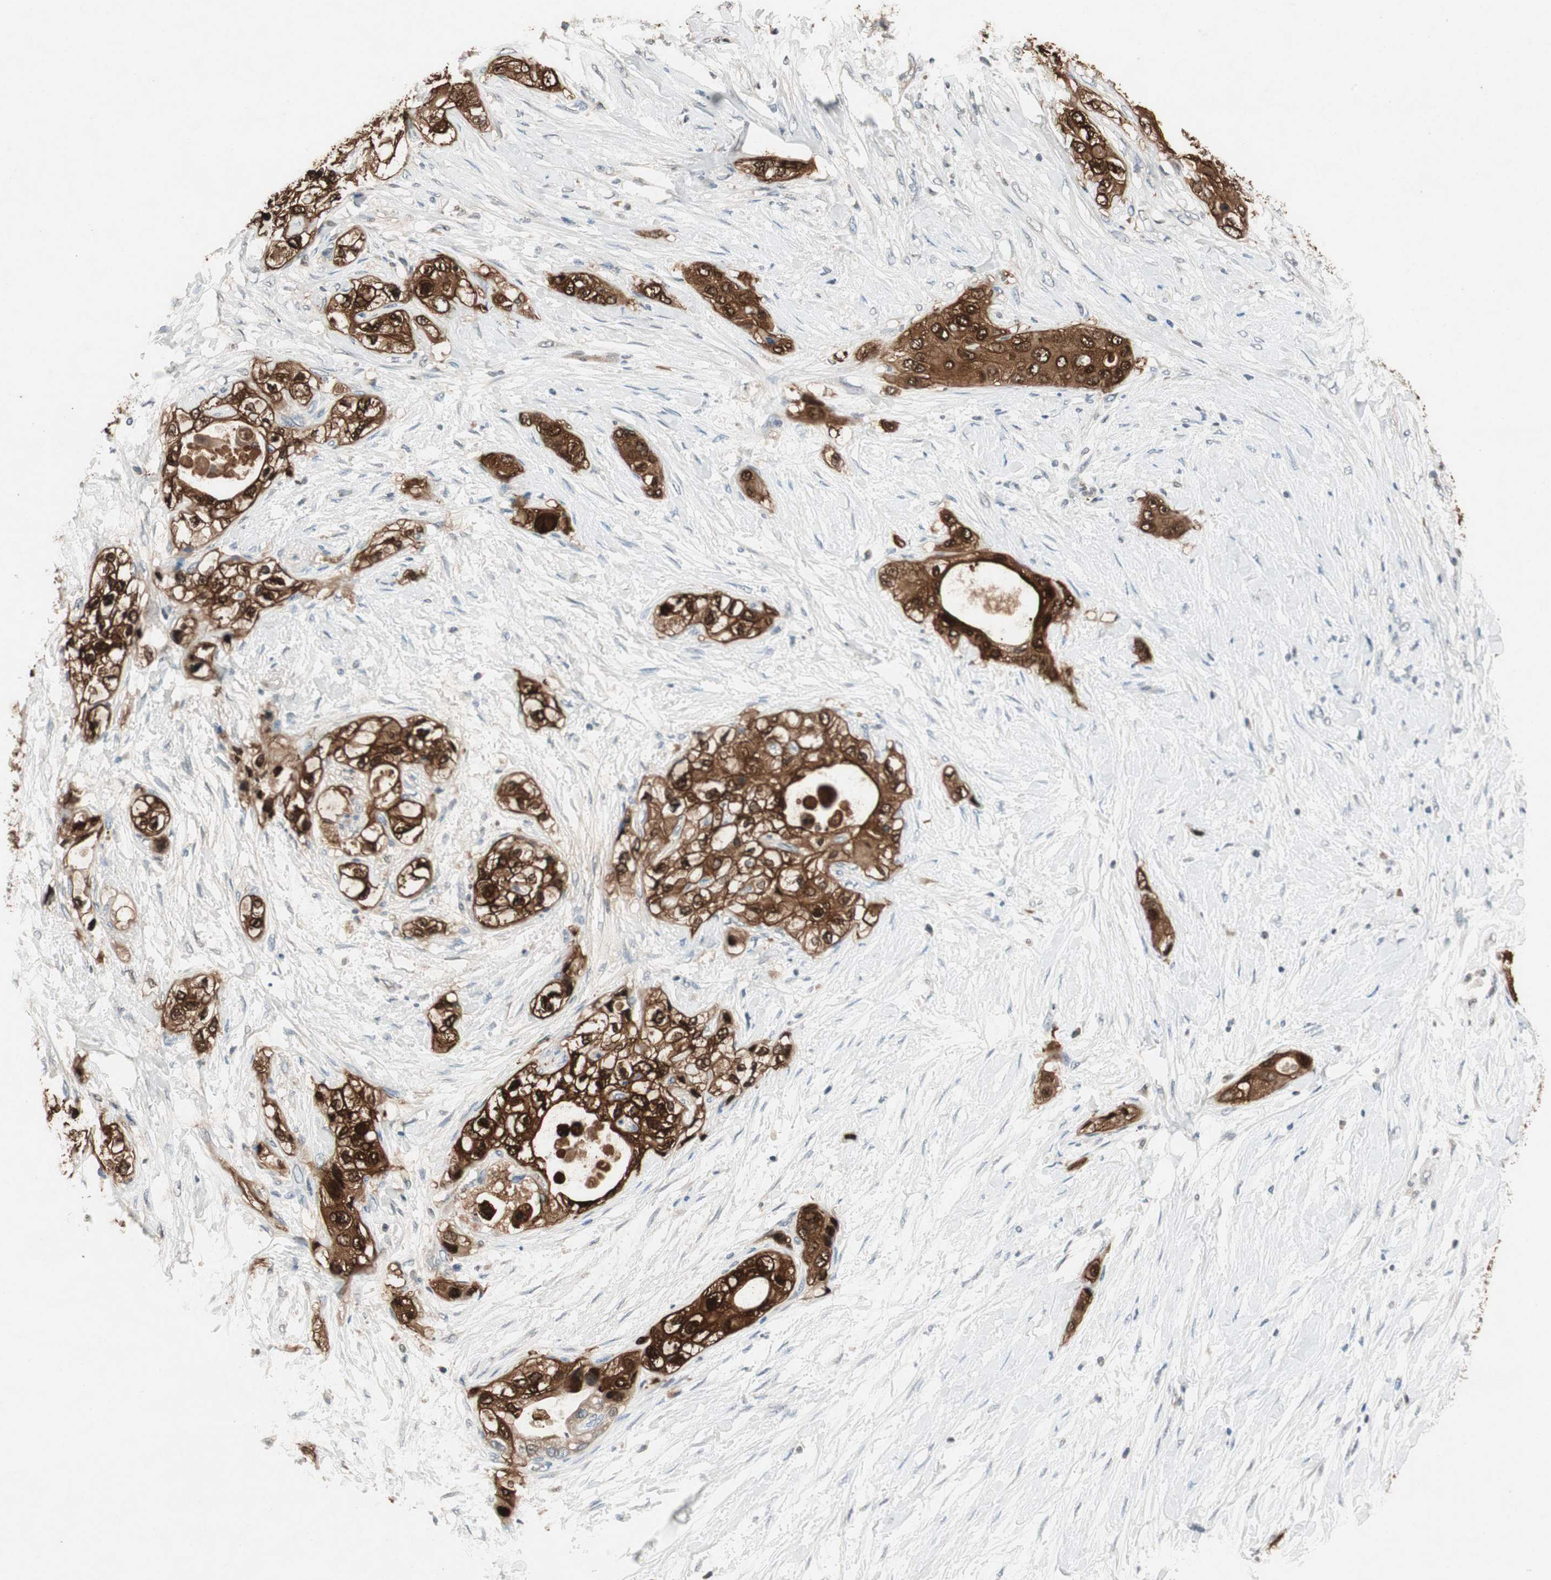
{"staining": {"intensity": "strong", "quantity": ">75%", "location": "cytoplasmic/membranous,nuclear"}, "tissue": "pancreatic cancer", "cell_type": "Tumor cells", "image_type": "cancer", "snomed": [{"axis": "morphology", "description": "Adenocarcinoma, NOS"}, {"axis": "topography", "description": "Pancreas"}], "caption": "Strong cytoplasmic/membranous and nuclear protein staining is appreciated in approximately >75% of tumor cells in pancreatic cancer. Nuclei are stained in blue.", "gene": "SERPINB5", "patient": {"sex": "female", "age": 70}}